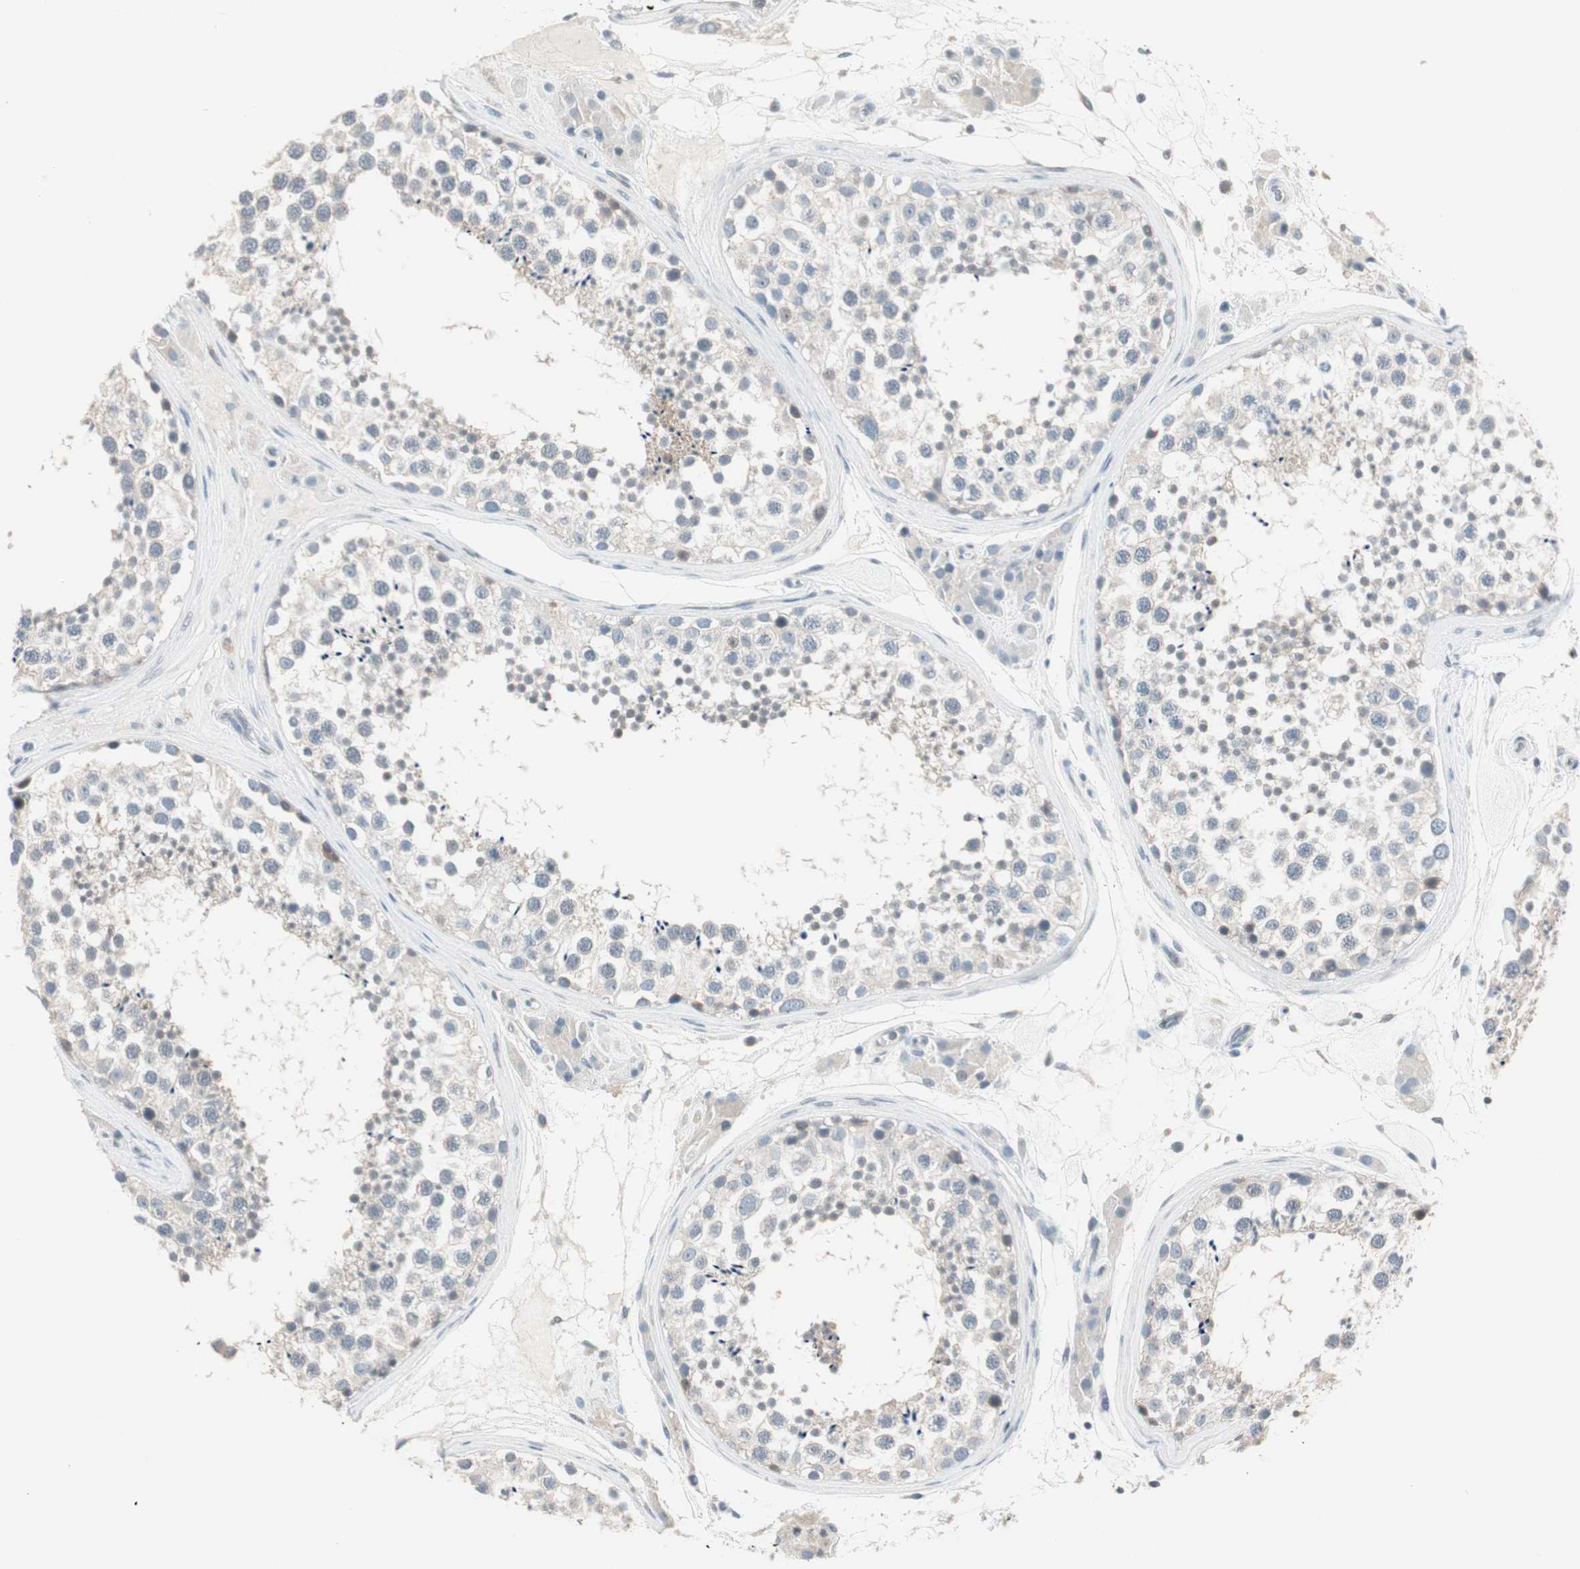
{"staining": {"intensity": "negative", "quantity": "none", "location": "none"}, "tissue": "testis", "cell_type": "Cells in seminiferous ducts", "image_type": "normal", "snomed": [{"axis": "morphology", "description": "Normal tissue, NOS"}, {"axis": "topography", "description": "Testis"}], "caption": "Micrograph shows no significant protein positivity in cells in seminiferous ducts of benign testis.", "gene": "PDZK1", "patient": {"sex": "male", "age": 46}}